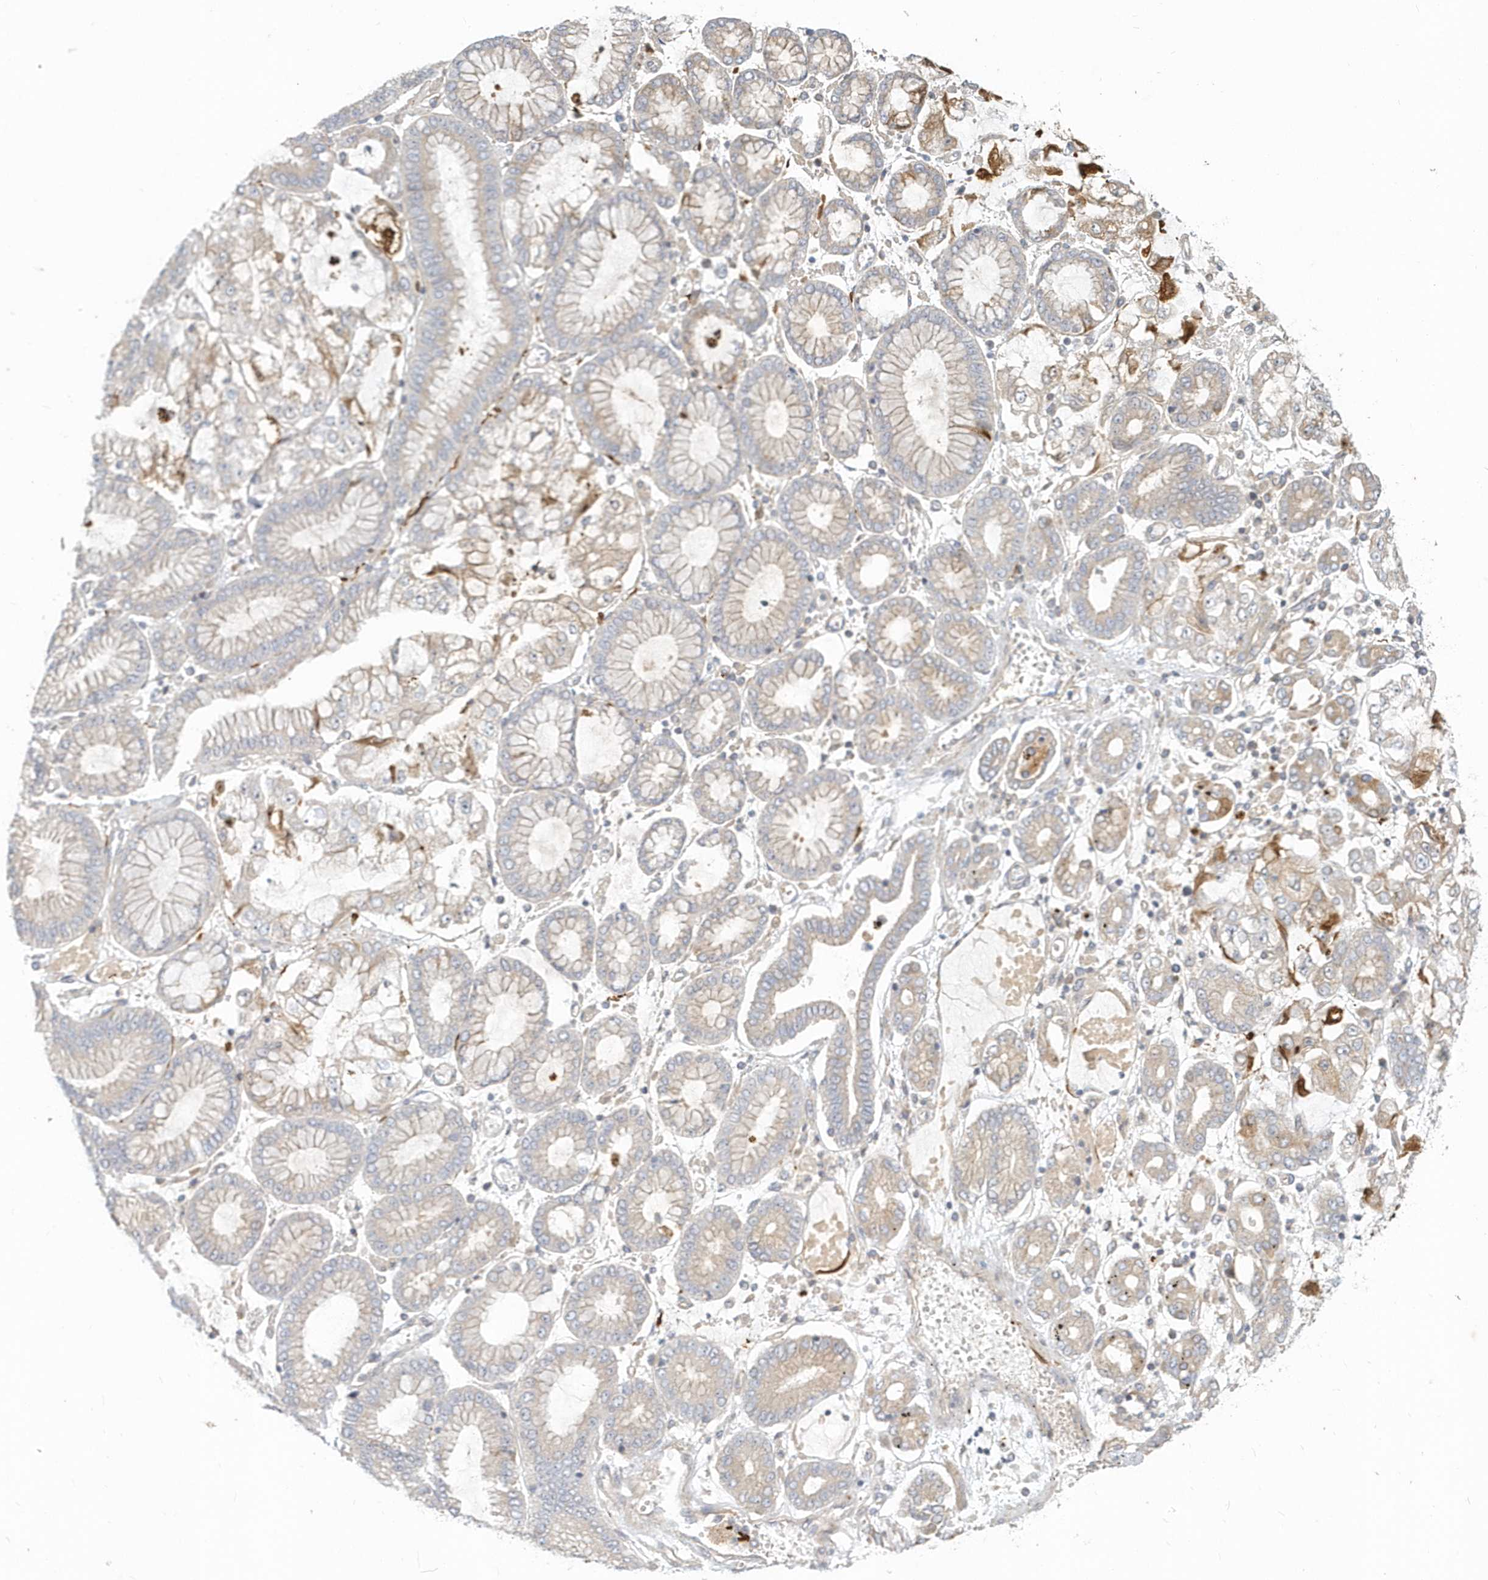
{"staining": {"intensity": "moderate", "quantity": "<25%", "location": "cytoplasmic/membranous"}, "tissue": "stomach cancer", "cell_type": "Tumor cells", "image_type": "cancer", "snomed": [{"axis": "morphology", "description": "Adenocarcinoma, NOS"}, {"axis": "topography", "description": "Stomach"}], "caption": "A micrograph of stomach cancer stained for a protein demonstrates moderate cytoplasmic/membranous brown staining in tumor cells.", "gene": "NAPB", "patient": {"sex": "male", "age": 76}}